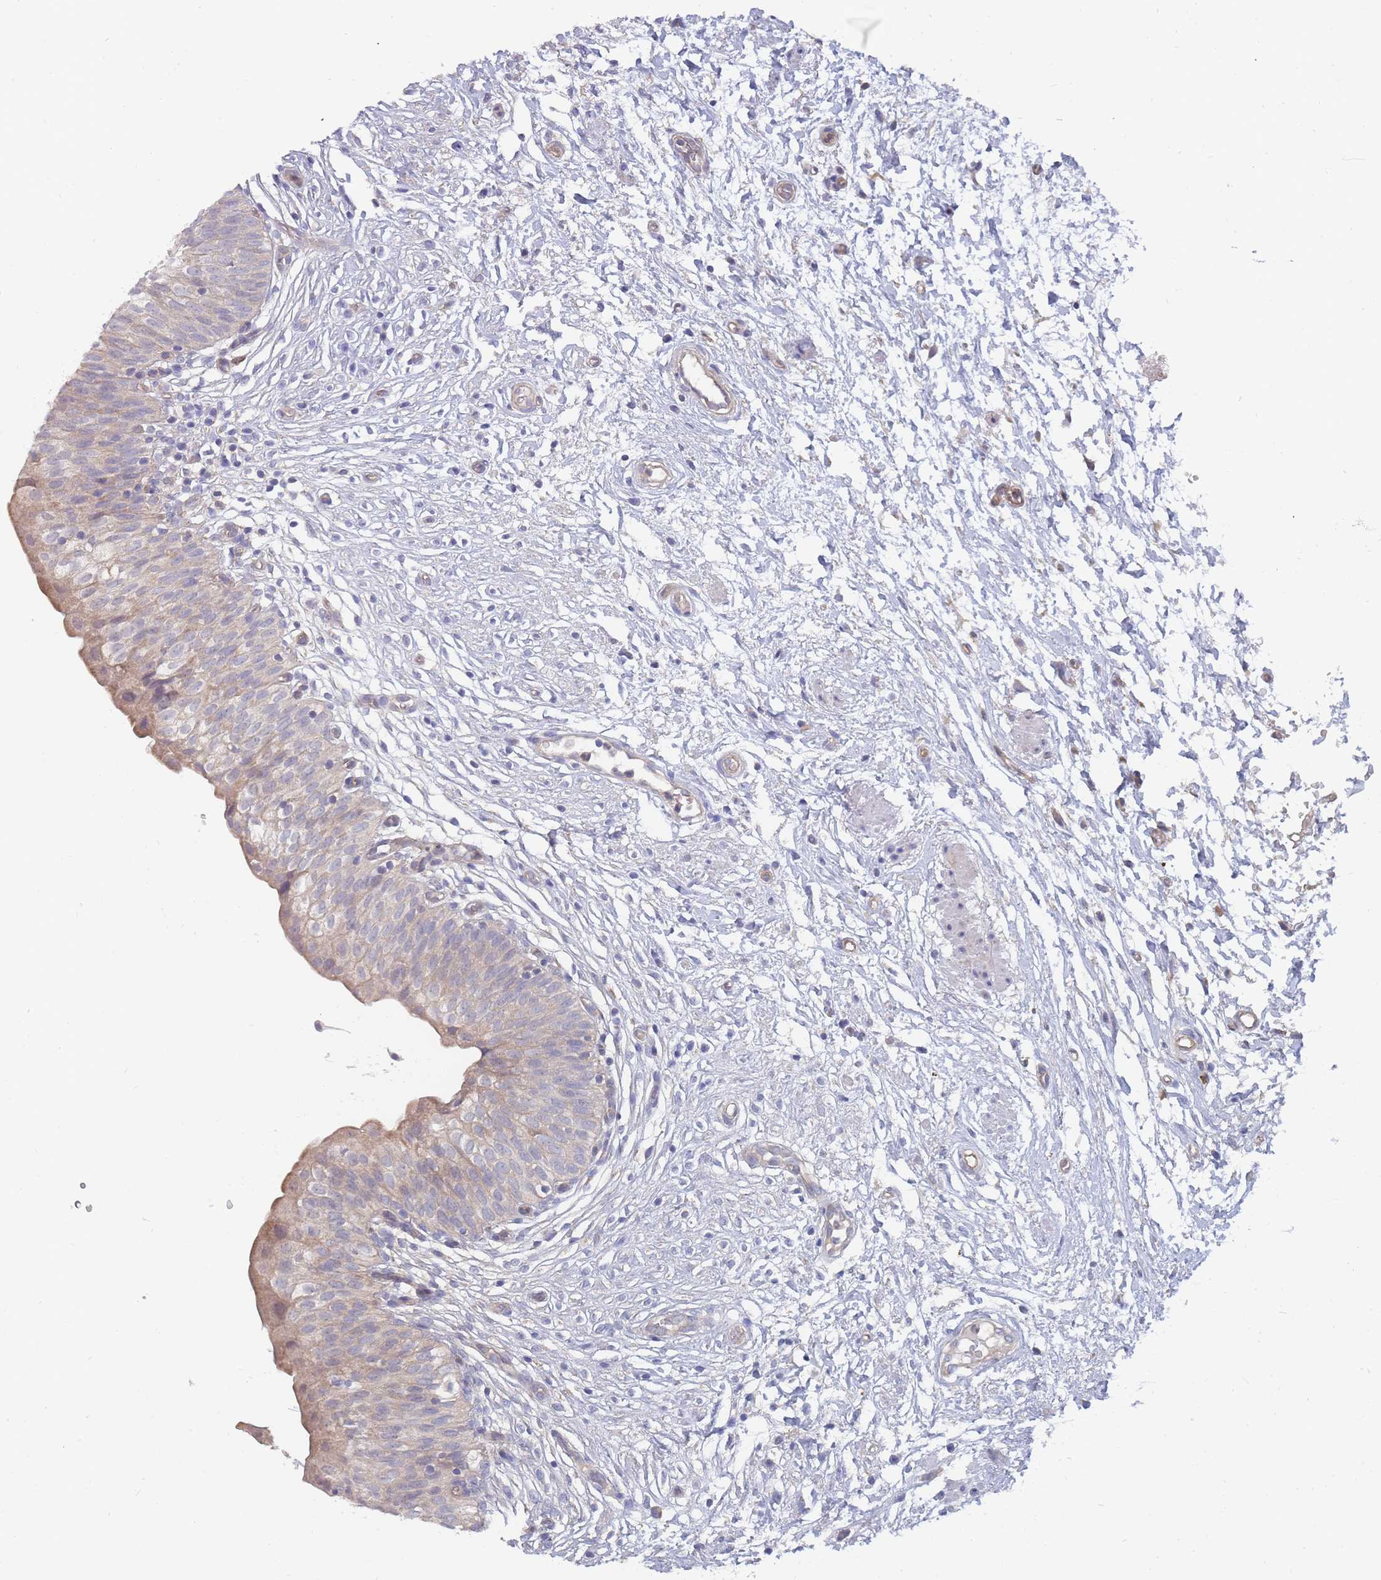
{"staining": {"intensity": "weak", "quantity": "25%-75%", "location": "cytoplasmic/membranous"}, "tissue": "urinary bladder", "cell_type": "Urothelial cells", "image_type": "normal", "snomed": [{"axis": "morphology", "description": "Normal tissue, NOS"}, {"axis": "topography", "description": "Urinary bladder"}], "caption": "Immunohistochemical staining of normal urinary bladder displays low levels of weak cytoplasmic/membranous staining in about 25%-75% of urothelial cells.", "gene": "NUB1", "patient": {"sex": "male", "age": 55}}